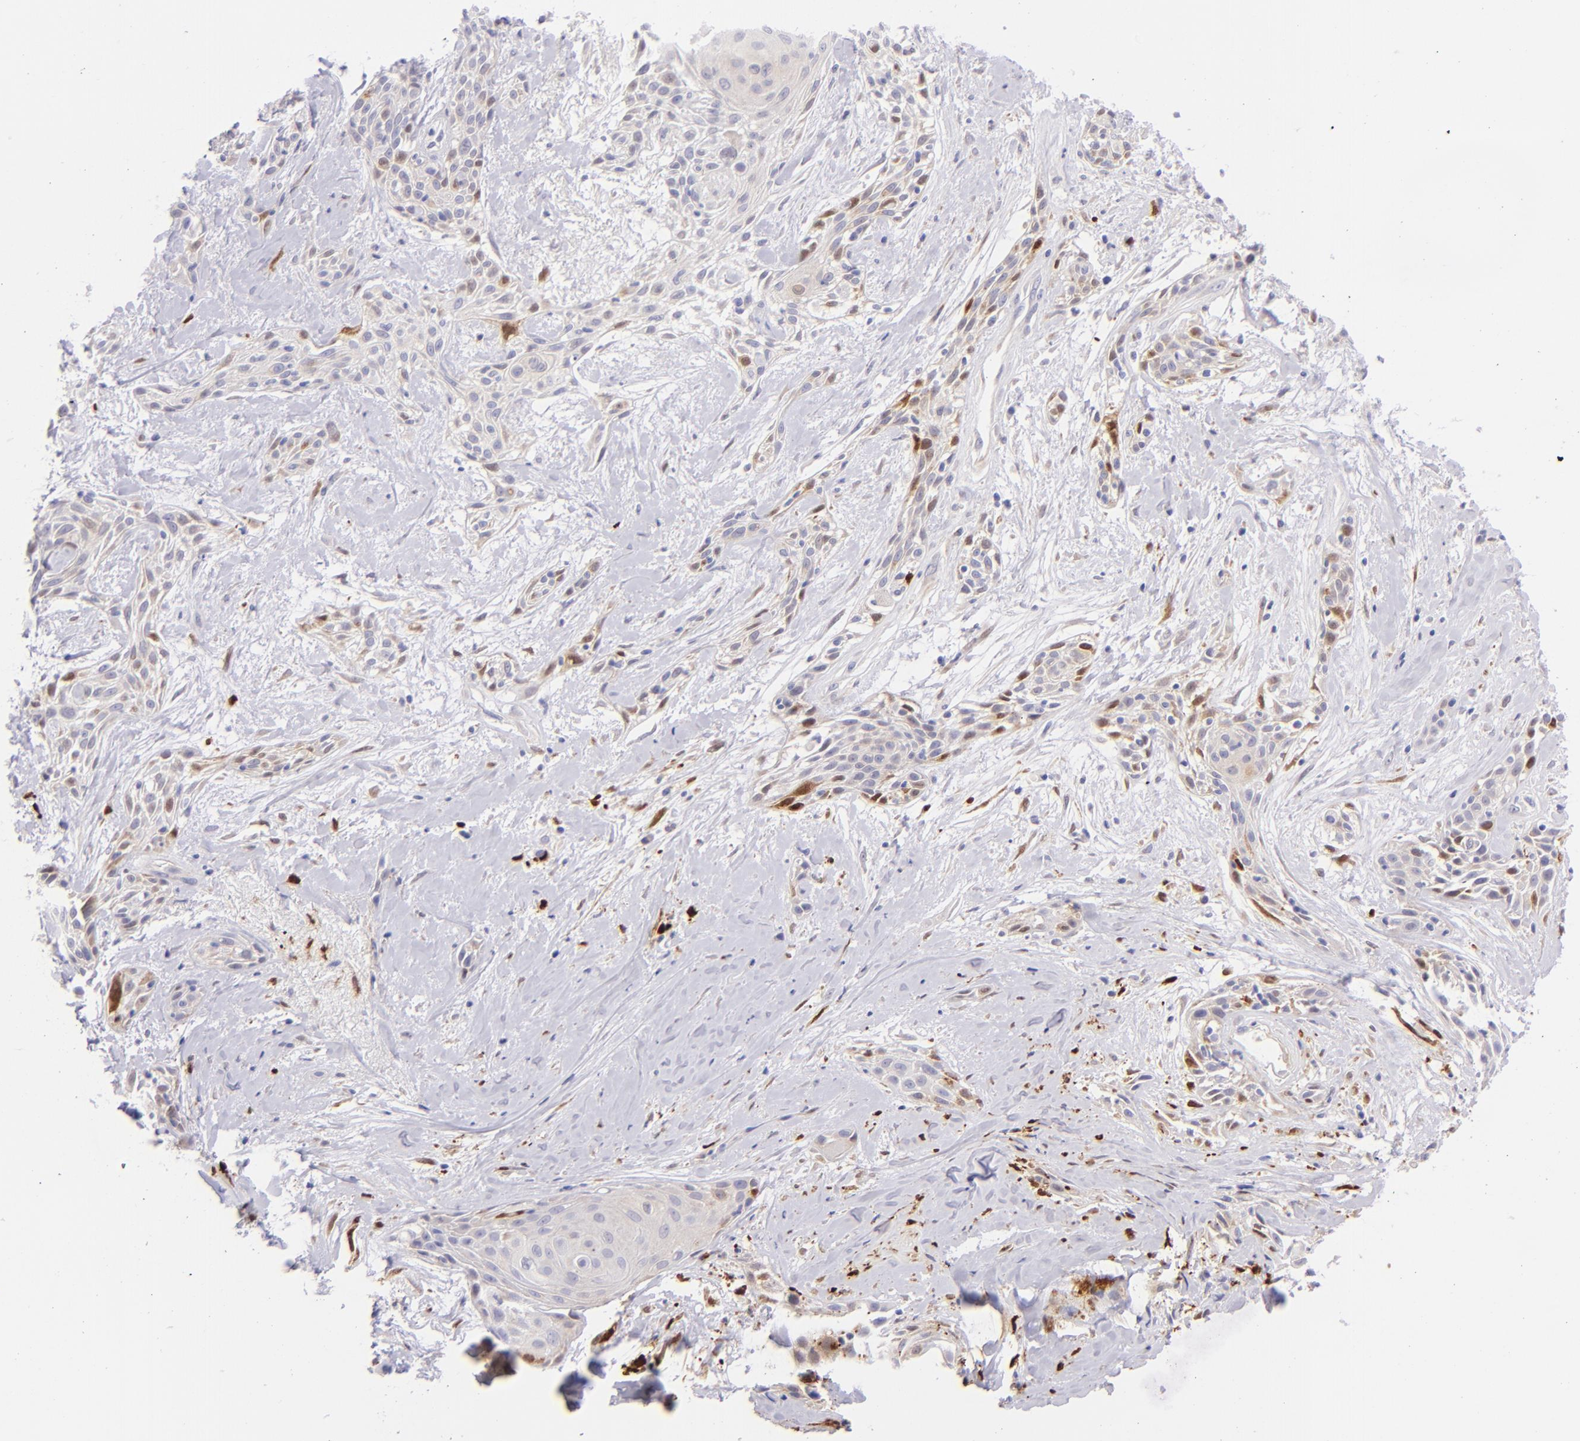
{"staining": {"intensity": "weak", "quantity": ">75%", "location": "cytoplasmic/membranous"}, "tissue": "skin cancer", "cell_type": "Tumor cells", "image_type": "cancer", "snomed": [{"axis": "morphology", "description": "Squamous cell carcinoma, NOS"}, {"axis": "topography", "description": "Skin"}, {"axis": "topography", "description": "Anal"}], "caption": "This photomicrograph shows IHC staining of squamous cell carcinoma (skin), with low weak cytoplasmic/membranous positivity in about >75% of tumor cells.", "gene": "SH2D4A", "patient": {"sex": "male", "age": 64}}